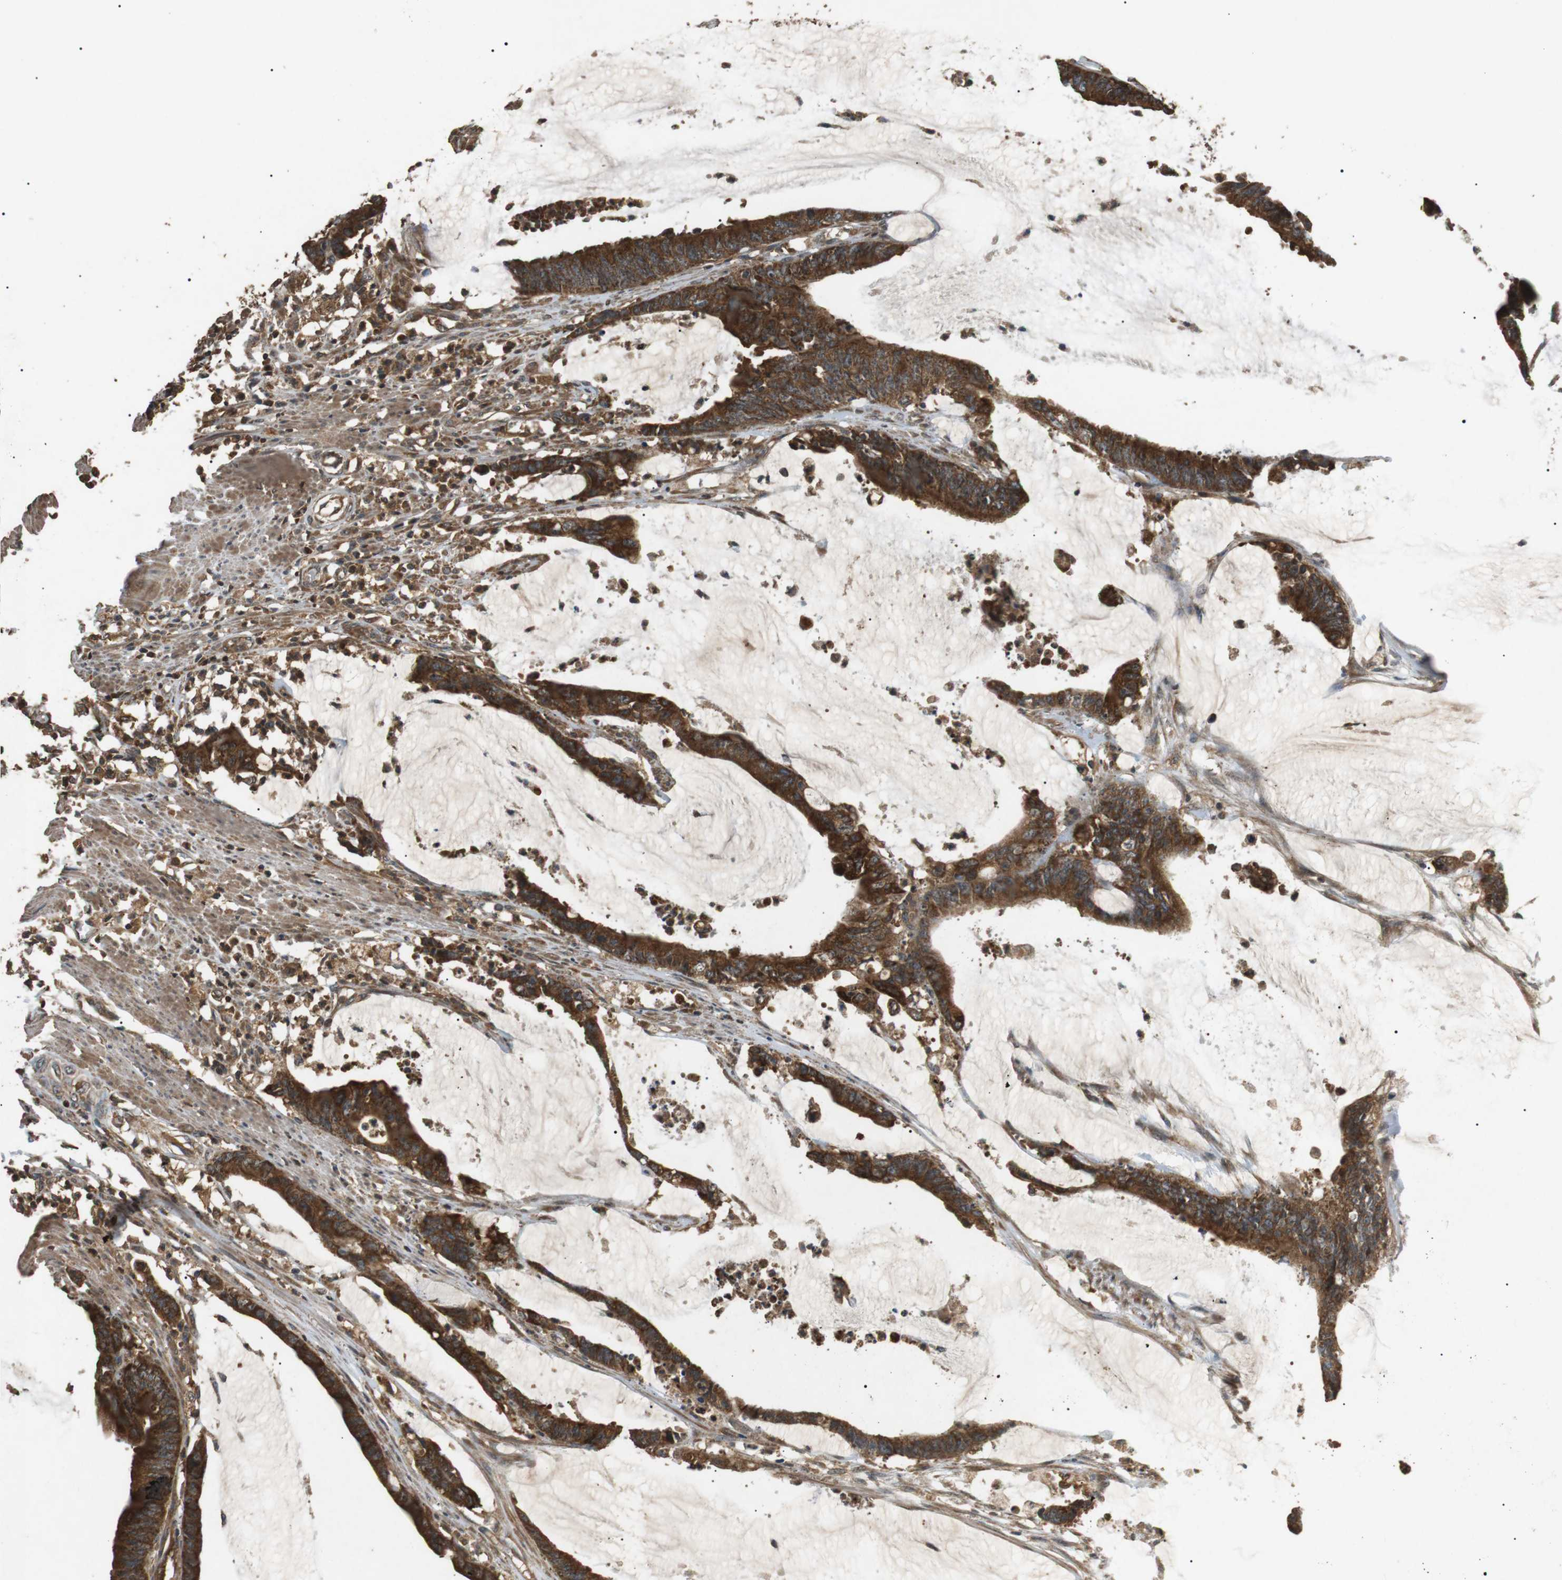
{"staining": {"intensity": "strong", "quantity": ">75%", "location": "cytoplasmic/membranous"}, "tissue": "colorectal cancer", "cell_type": "Tumor cells", "image_type": "cancer", "snomed": [{"axis": "morphology", "description": "Adenocarcinoma, NOS"}, {"axis": "topography", "description": "Rectum"}], "caption": "Colorectal cancer (adenocarcinoma) stained for a protein shows strong cytoplasmic/membranous positivity in tumor cells.", "gene": "TBC1D15", "patient": {"sex": "female", "age": 66}}